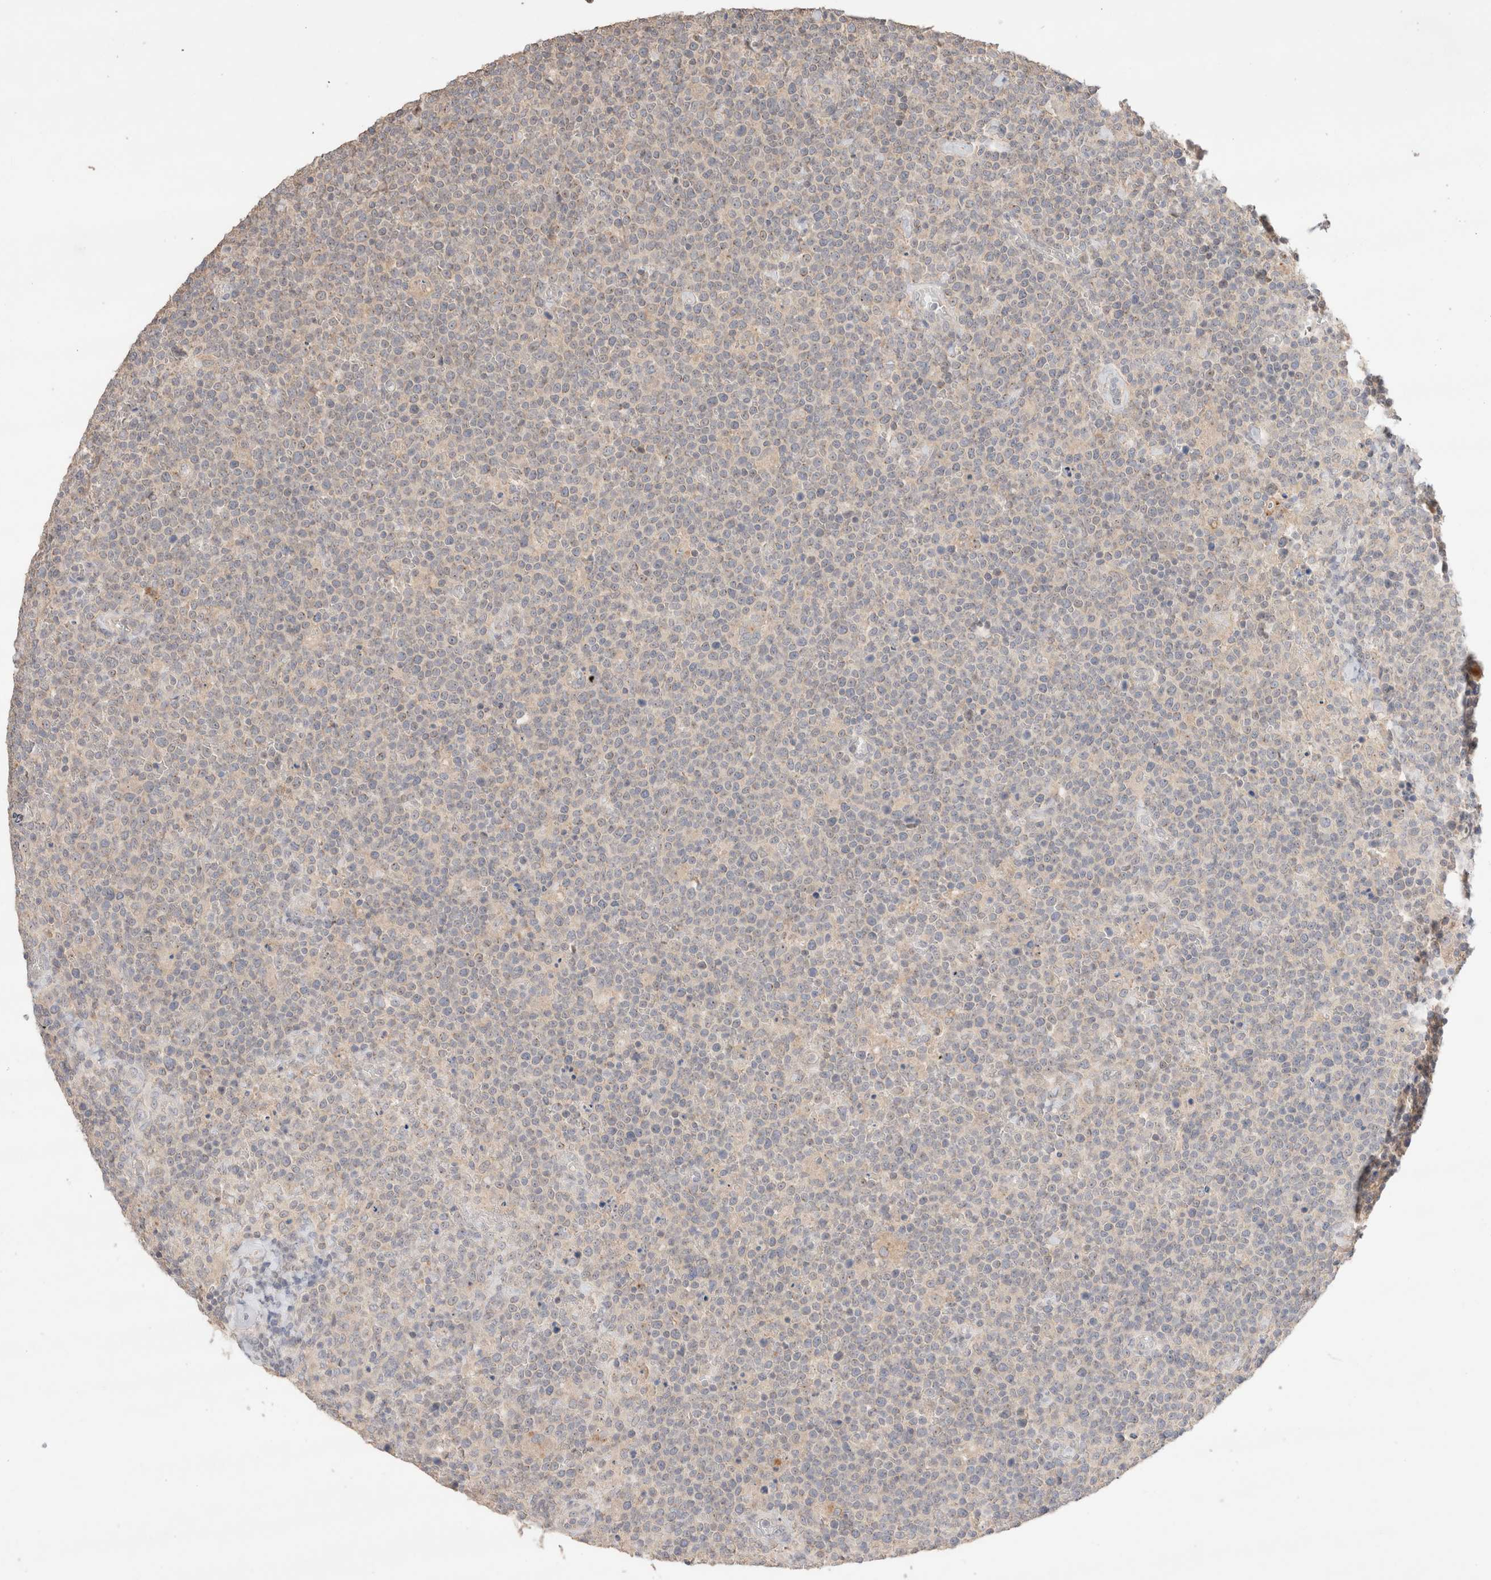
{"staining": {"intensity": "negative", "quantity": "none", "location": "none"}, "tissue": "lymphoma", "cell_type": "Tumor cells", "image_type": "cancer", "snomed": [{"axis": "morphology", "description": "Malignant lymphoma, non-Hodgkin's type, High grade"}, {"axis": "topography", "description": "Lymph node"}], "caption": "Human lymphoma stained for a protein using immunohistochemistry (IHC) demonstrates no positivity in tumor cells.", "gene": "TRIM41", "patient": {"sex": "male", "age": 61}}